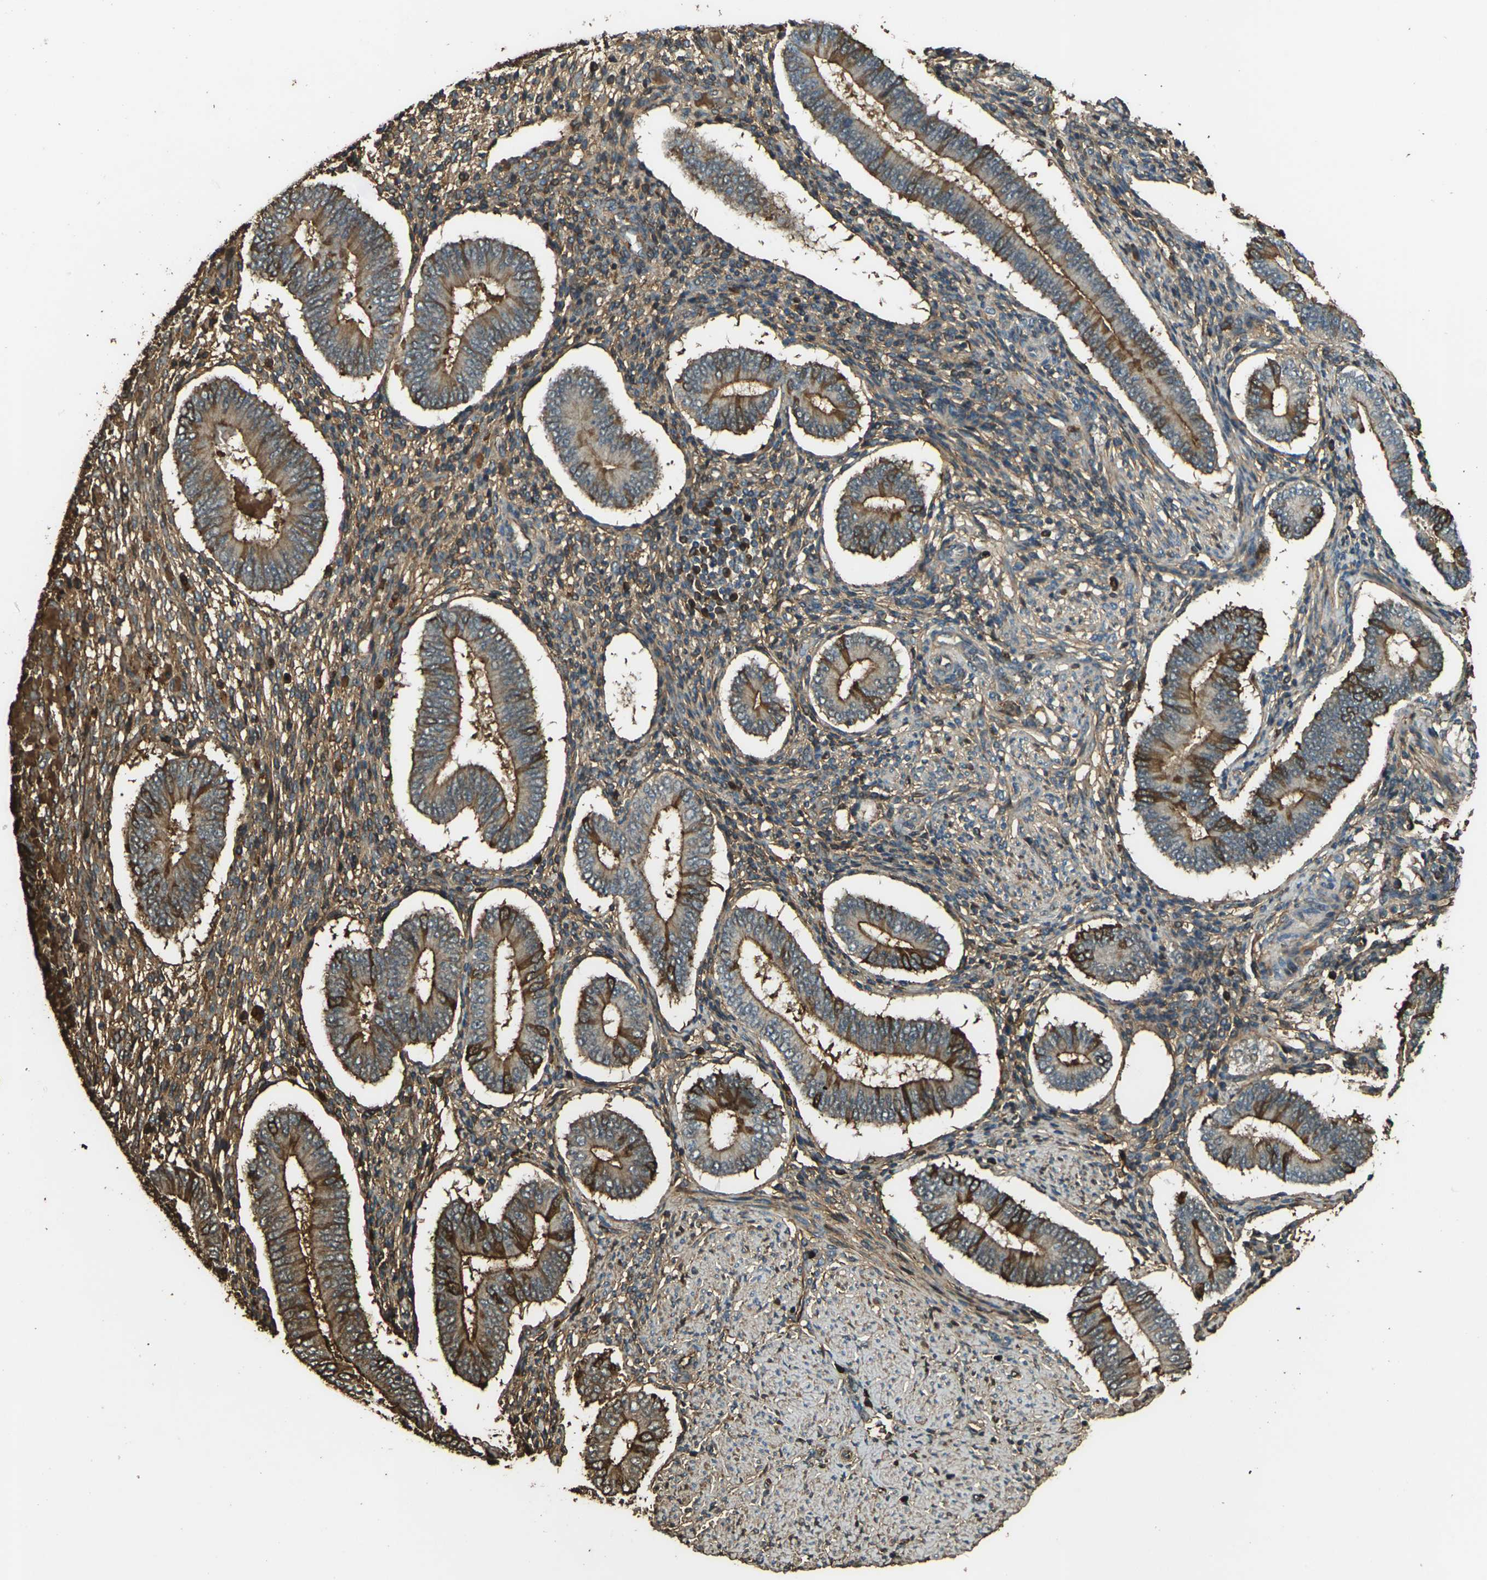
{"staining": {"intensity": "moderate", "quantity": ">75%", "location": "cytoplasmic/membranous"}, "tissue": "endometrium", "cell_type": "Cells in endometrial stroma", "image_type": "normal", "snomed": [{"axis": "morphology", "description": "Normal tissue, NOS"}, {"axis": "topography", "description": "Endometrium"}], "caption": "Protein analysis of benign endometrium exhibits moderate cytoplasmic/membranous expression in approximately >75% of cells in endometrial stroma.", "gene": "CYP1B1", "patient": {"sex": "female", "age": 42}}